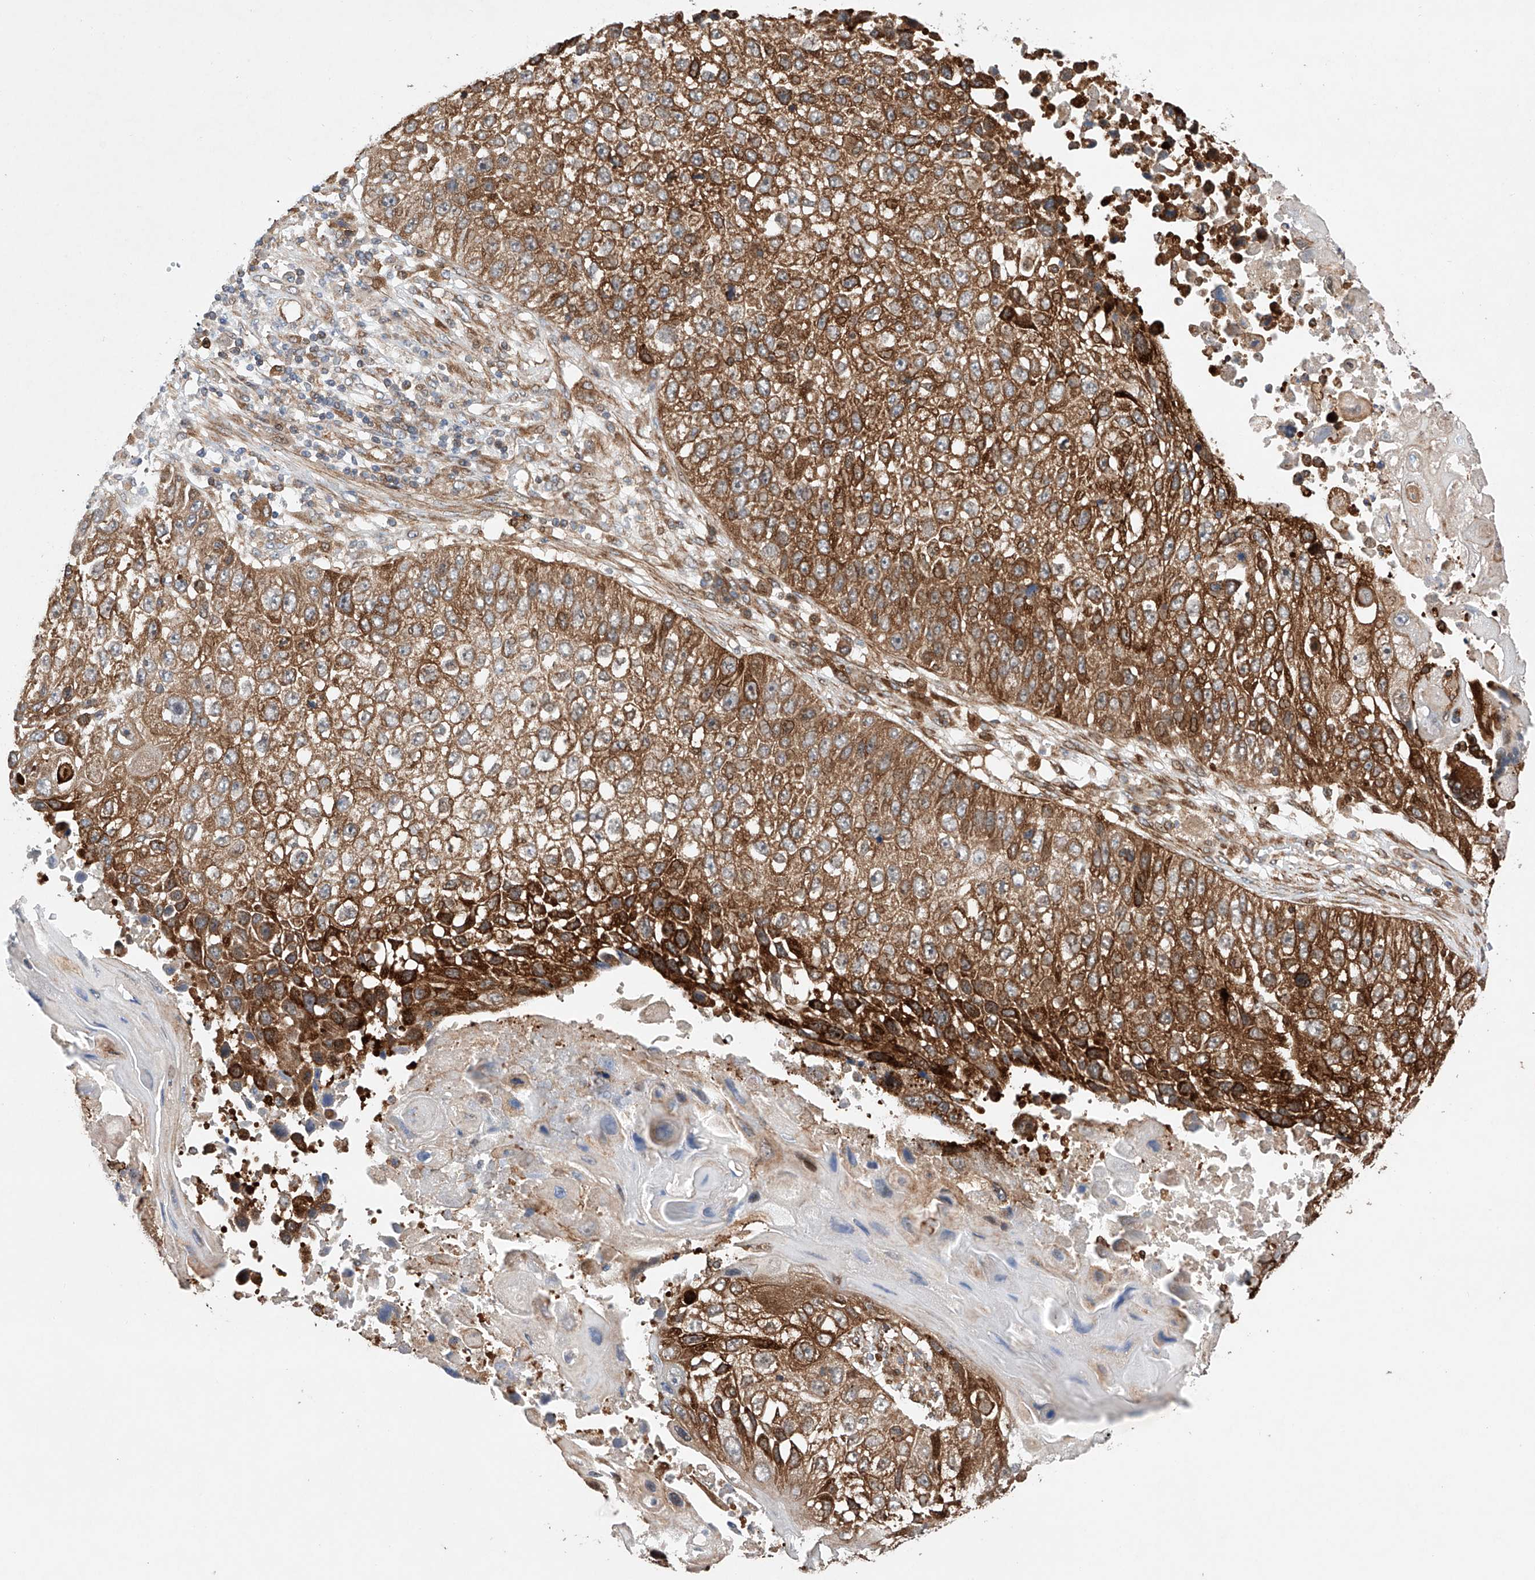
{"staining": {"intensity": "strong", "quantity": ">75%", "location": "cytoplasmic/membranous"}, "tissue": "lung cancer", "cell_type": "Tumor cells", "image_type": "cancer", "snomed": [{"axis": "morphology", "description": "Squamous cell carcinoma, NOS"}, {"axis": "topography", "description": "Lung"}], "caption": "DAB immunohistochemical staining of human lung cancer shows strong cytoplasmic/membranous protein expression in approximately >75% of tumor cells.", "gene": "TIMM23", "patient": {"sex": "male", "age": 61}}